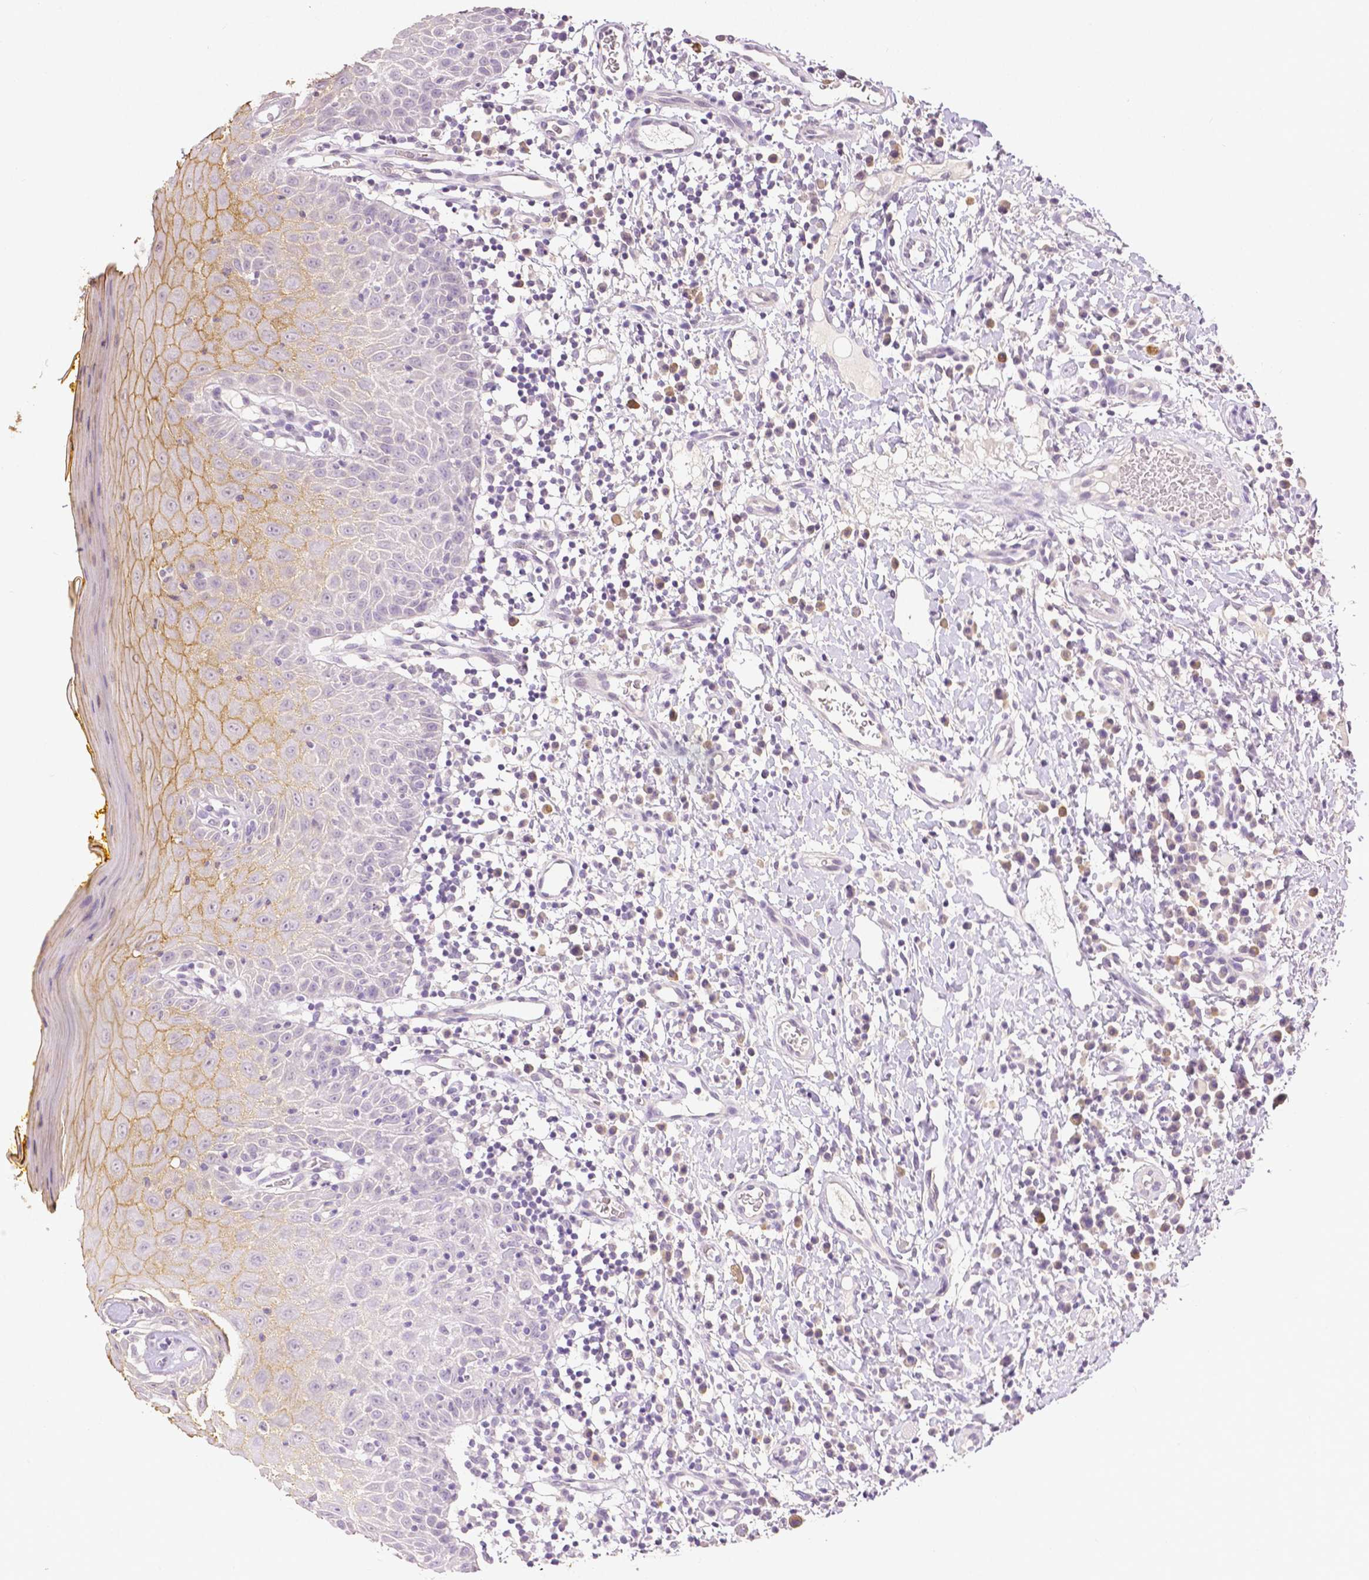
{"staining": {"intensity": "moderate", "quantity": "25%-75%", "location": "cytoplasmic/membranous"}, "tissue": "oral mucosa", "cell_type": "Squamous epithelial cells", "image_type": "normal", "snomed": [{"axis": "morphology", "description": "Normal tissue, NOS"}, {"axis": "topography", "description": "Oral tissue"}, {"axis": "topography", "description": "Tounge, NOS"}], "caption": "A micrograph of human oral mucosa stained for a protein reveals moderate cytoplasmic/membranous brown staining in squamous epithelial cells.", "gene": "TGM1", "patient": {"sex": "female", "age": 58}}